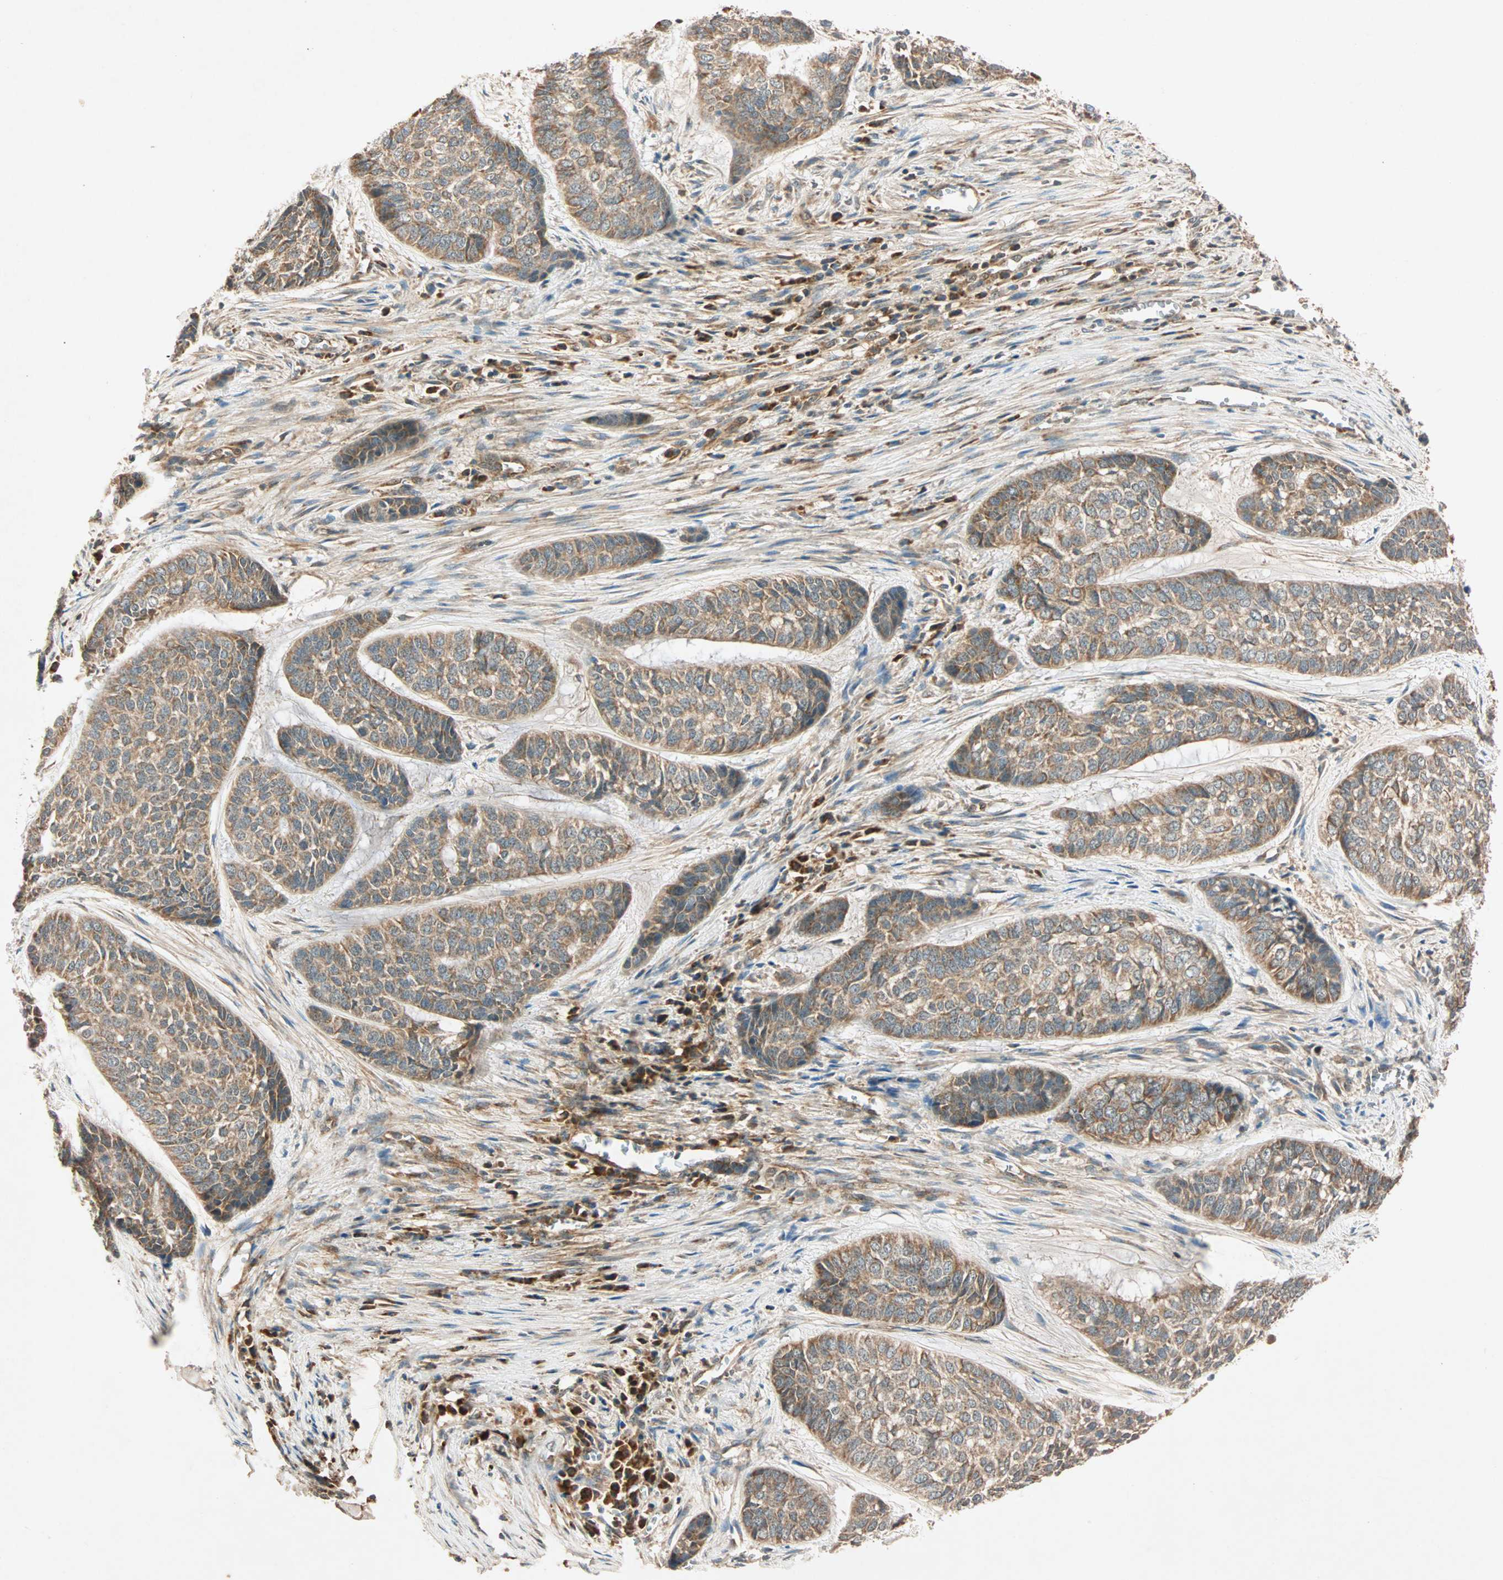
{"staining": {"intensity": "moderate", "quantity": ">75%", "location": "cytoplasmic/membranous"}, "tissue": "skin cancer", "cell_type": "Tumor cells", "image_type": "cancer", "snomed": [{"axis": "morphology", "description": "Basal cell carcinoma"}, {"axis": "topography", "description": "Skin"}], "caption": "A brown stain labels moderate cytoplasmic/membranous staining of a protein in human skin basal cell carcinoma tumor cells.", "gene": "MAPK1", "patient": {"sex": "female", "age": 64}}